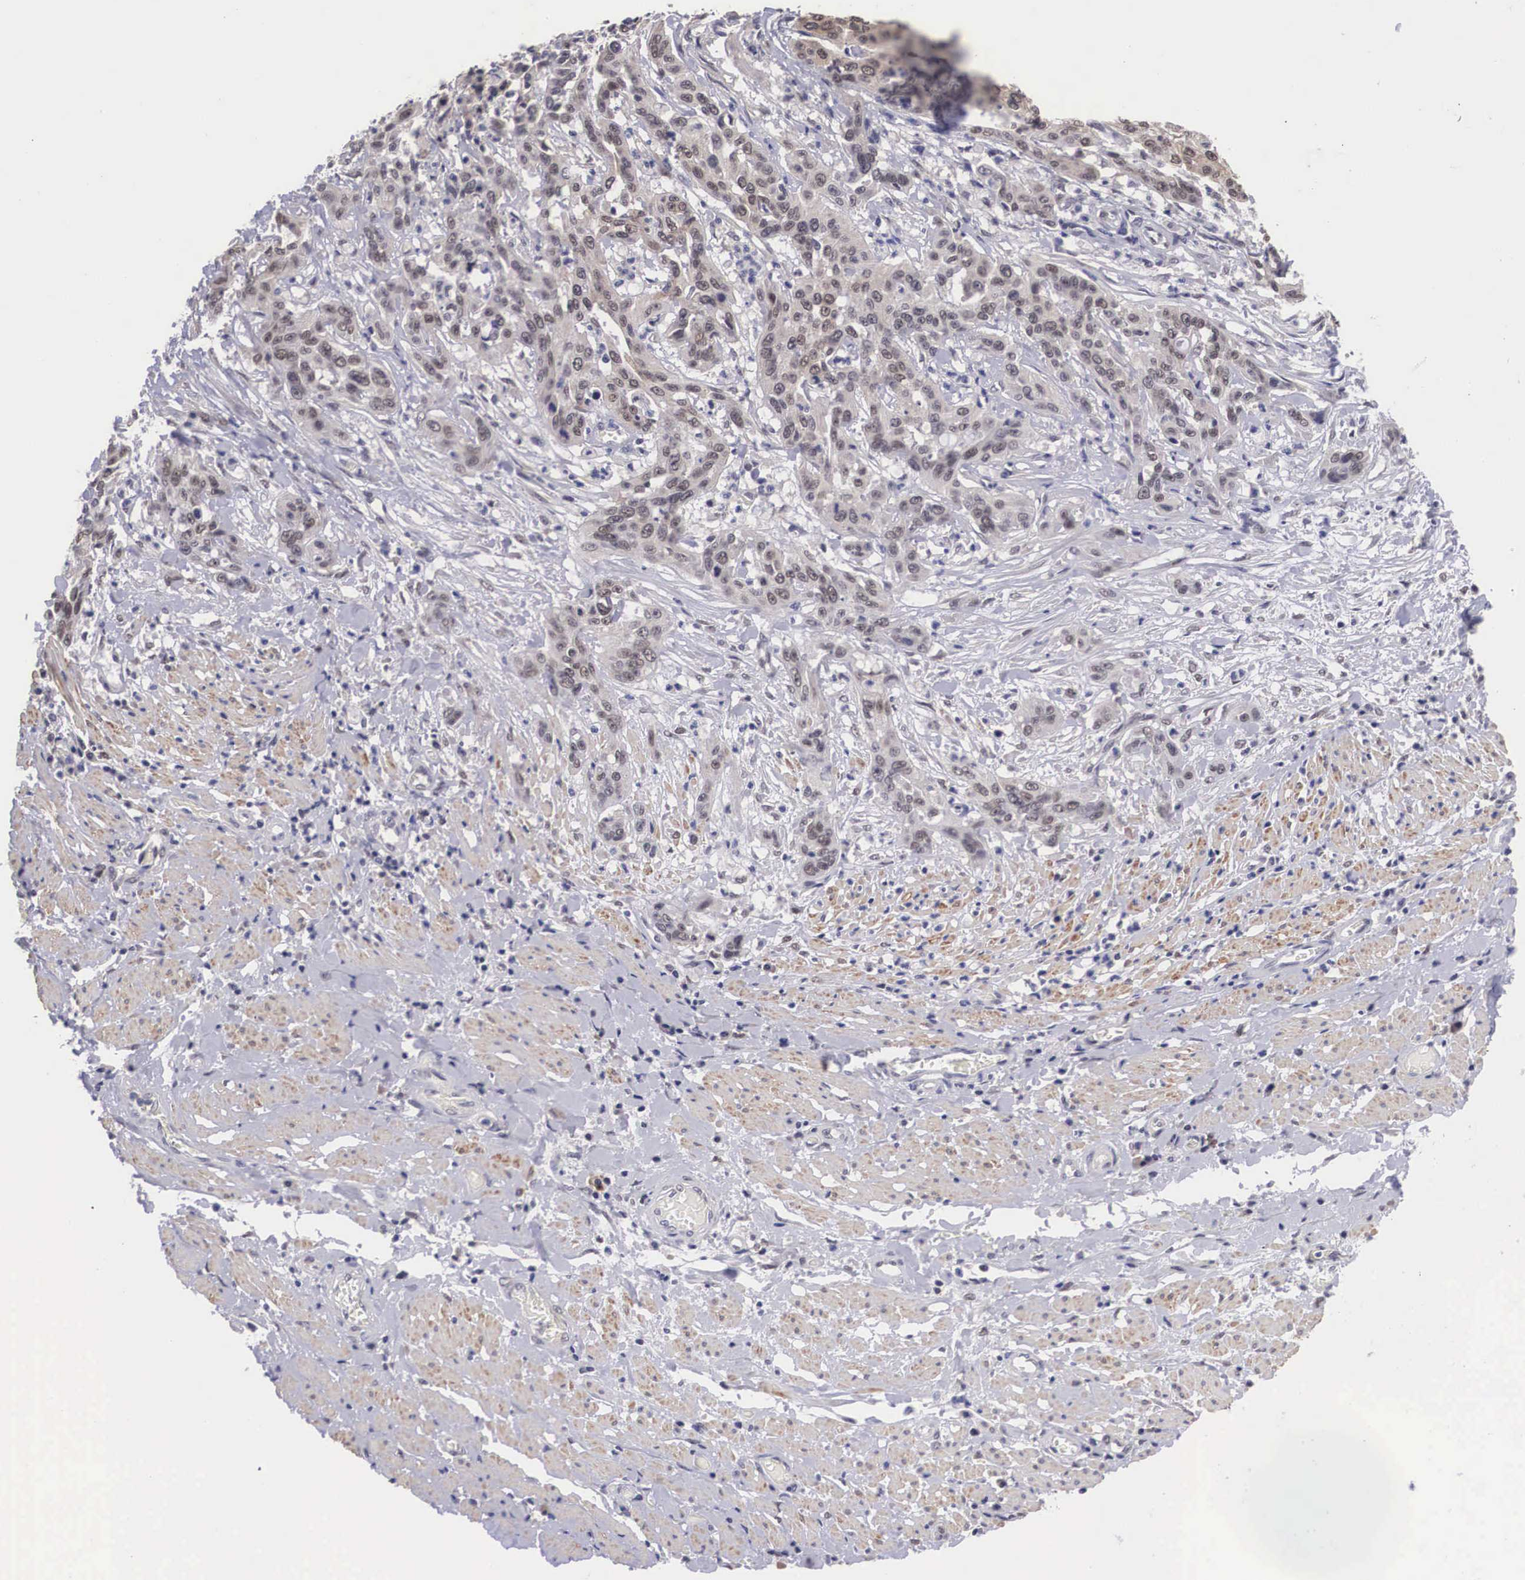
{"staining": {"intensity": "weak", "quantity": "25%-75%", "location": "nuclear"}, "tissue": "cervical cancer", "cell_type": "Tumor cells", "image_type": "cancer", "snomed": [{"axis": "morphology", "description": "Squamous cell carcinoma, NOS"}, {"axis": "topography", "description": "Cervix"}], "caption": "Human cervical cancer (squamous cell carcinoma) stained for a protein (brown) reveals weak nuclear positive expression in approximately 25%-75% of tumor cells.", "gene": "ZNF275", "patient": {"sex": "female", "age": 41}}